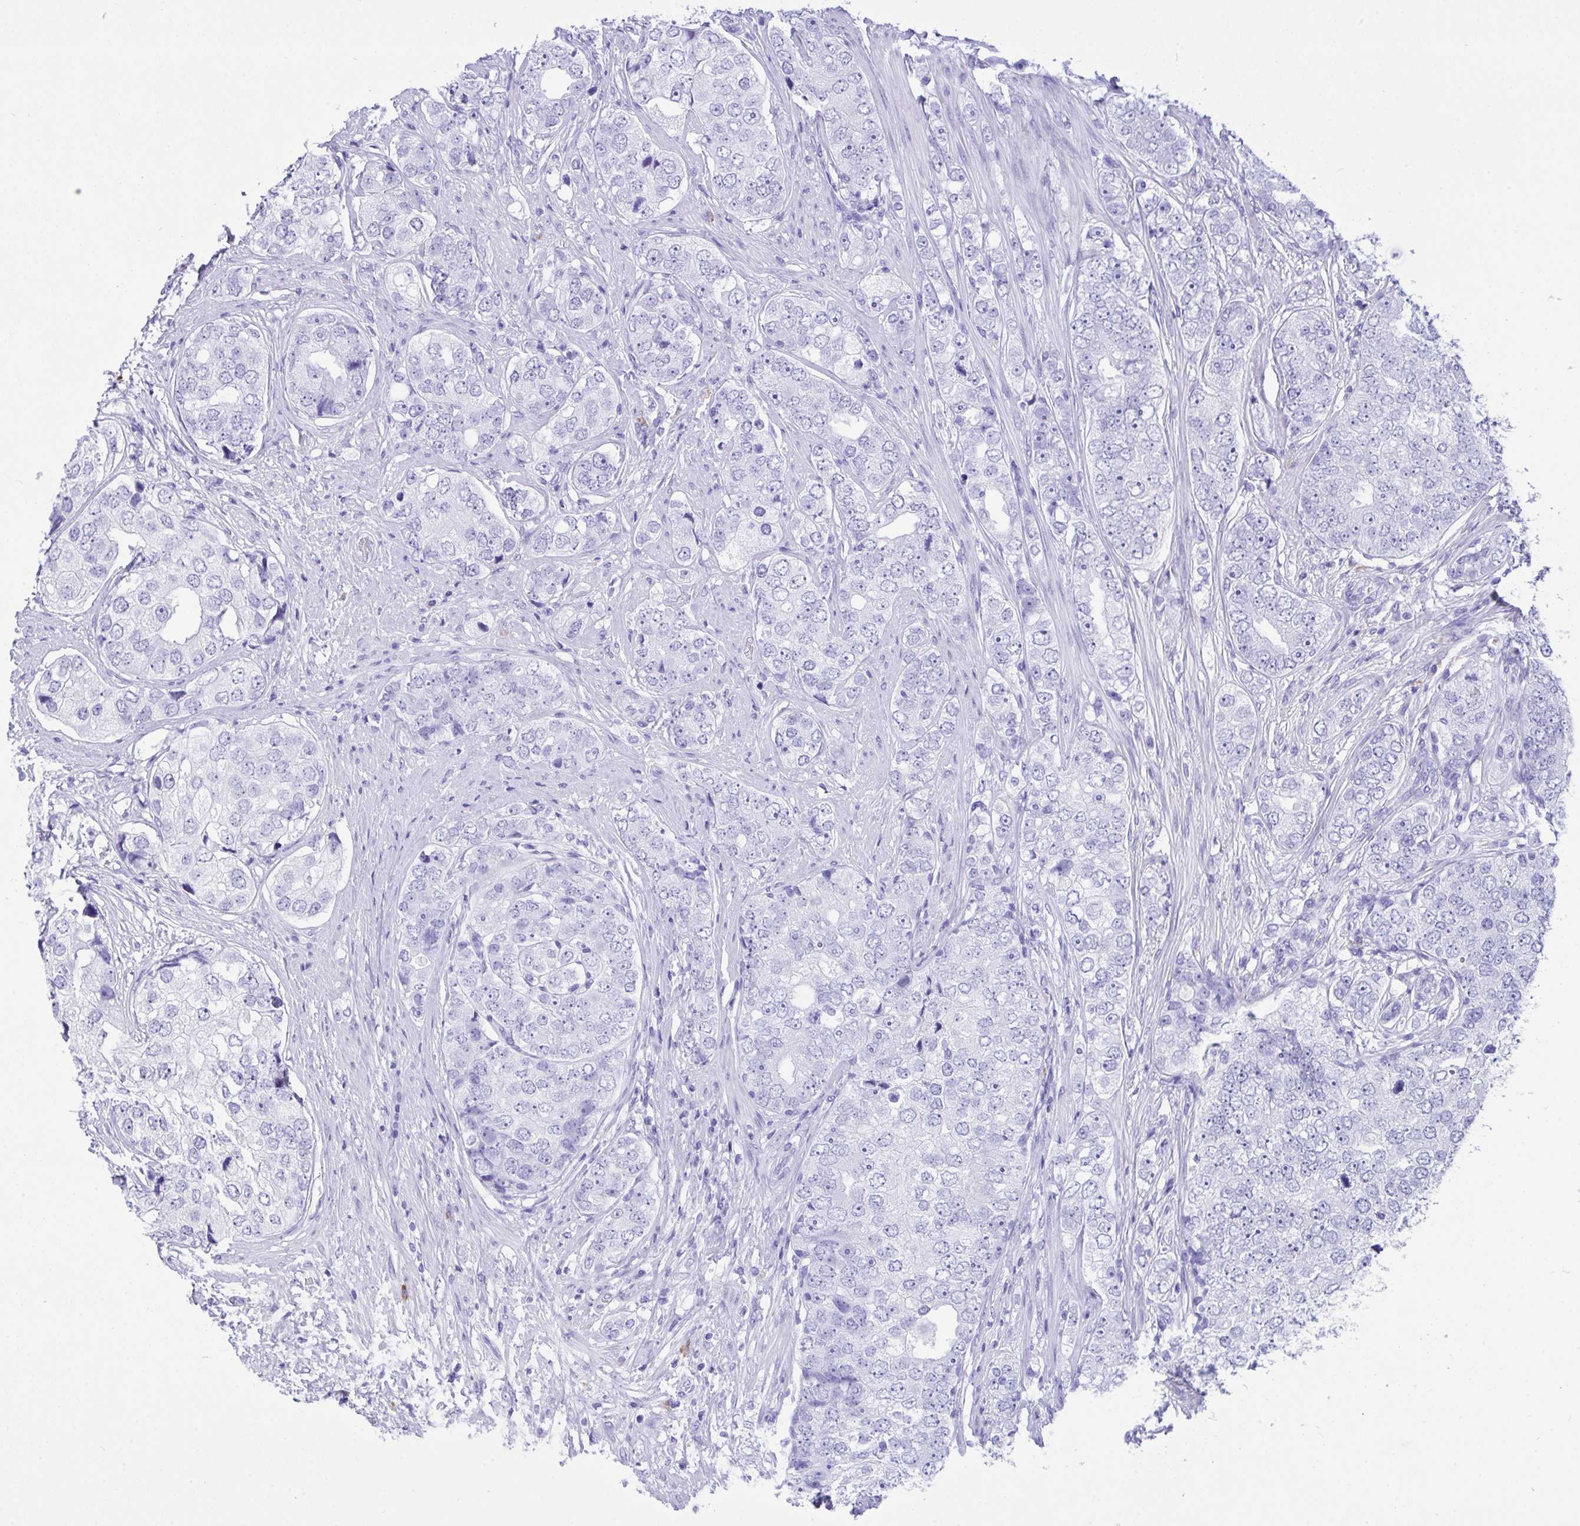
{"staining": {"intensity": "negative", "quantity": "none", "location": "none"}, "tissue": "prostate cancer", "cell_type": "Tumor cells", "image_type": "cancer", "snomed": [{"axis": "morphology", "description": "Adenocarcinoma, High grade"}, {"axis": "topography", "description": "Prostate"}], "caption": "Tumor cells show no significant protein positivity in high-grade adenocarcinoma (prostate).", "gene": "BEST4", "patient": {"sex": "male", "age": 60}}